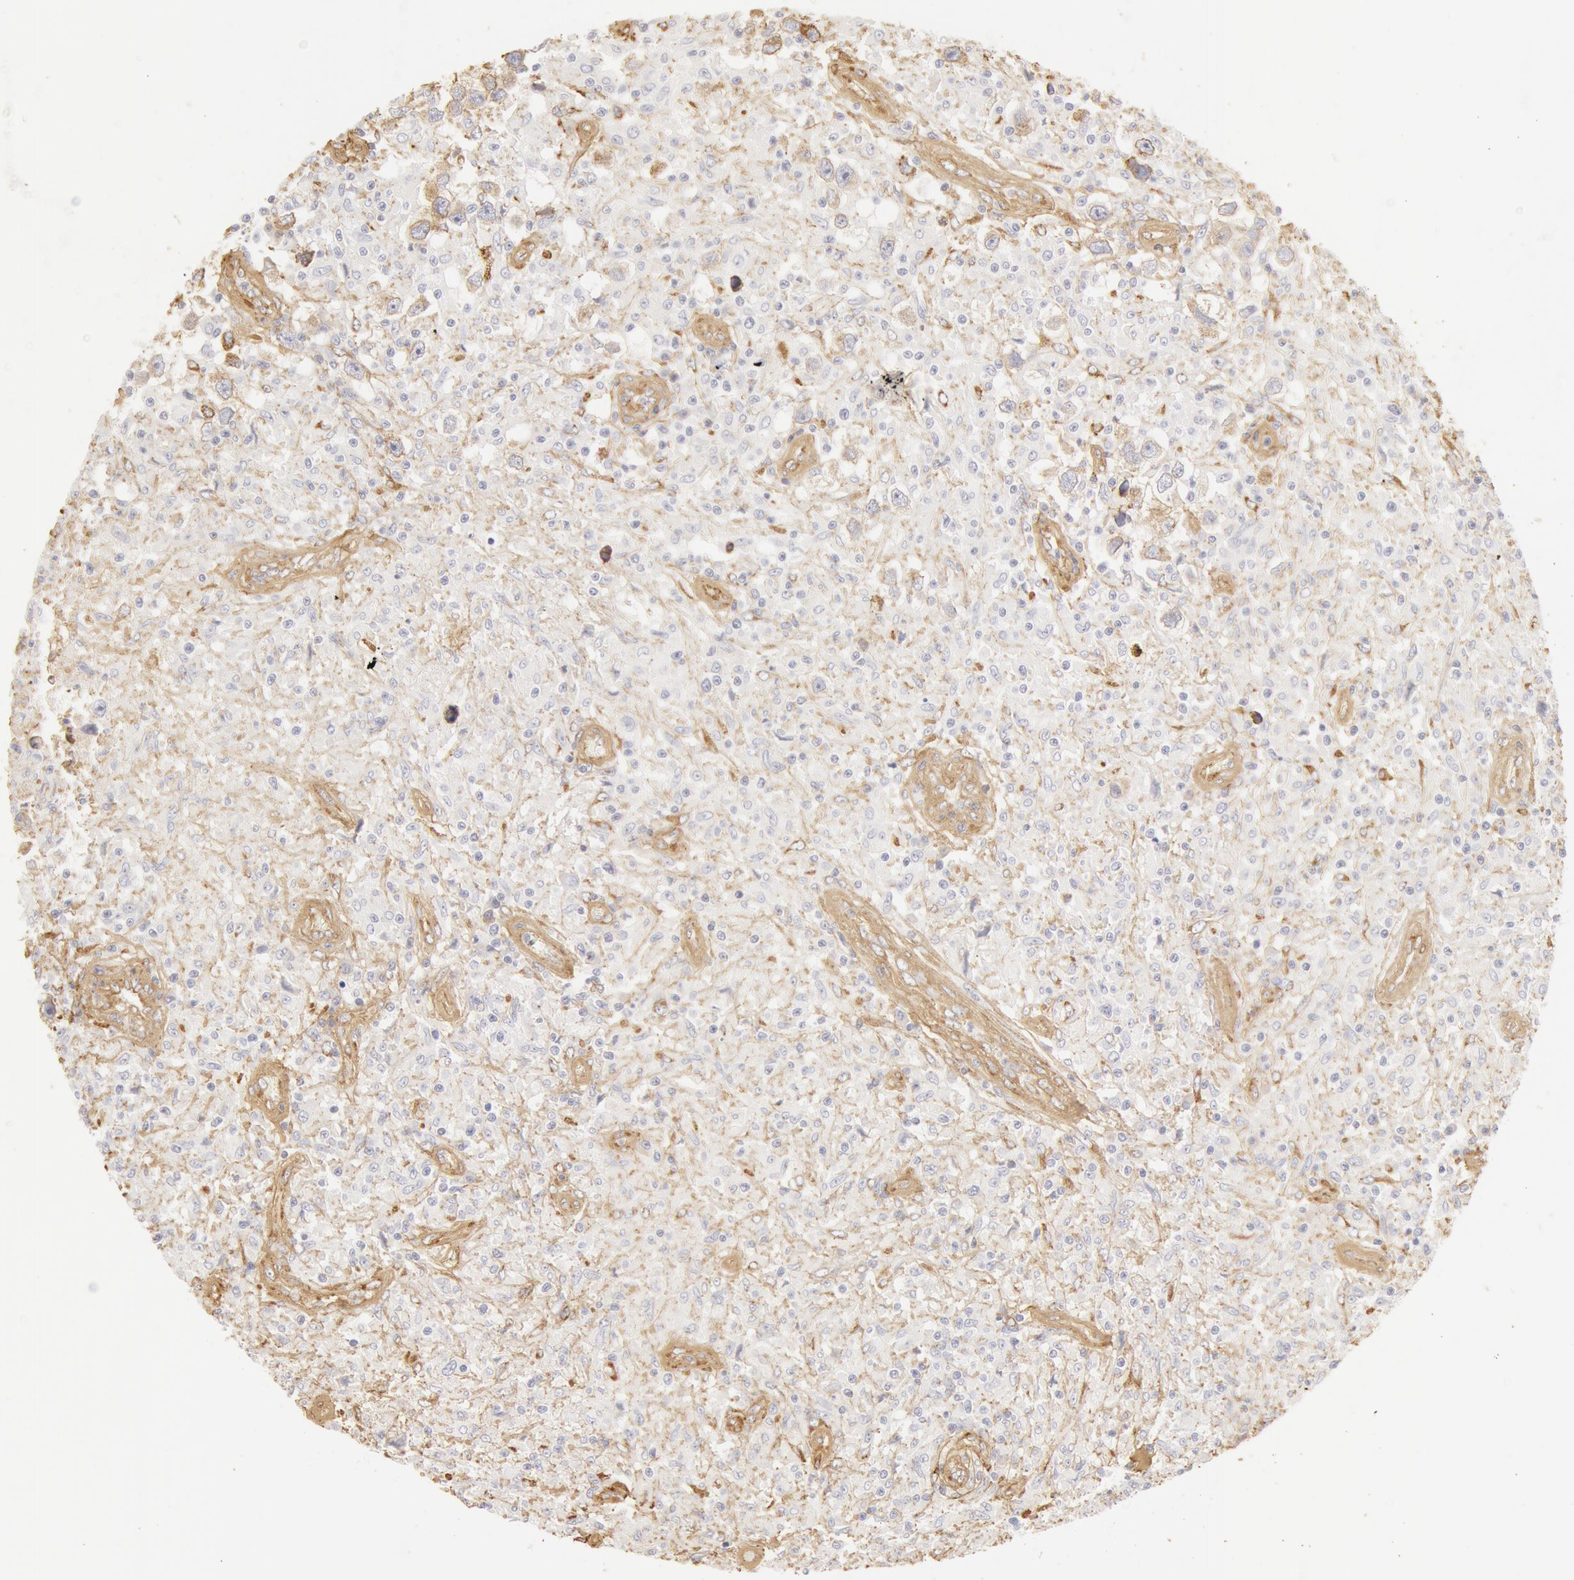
{"staining": {"intensity": "moderate", "quantity": "<25%", "location": "cytoplasmic/membranous"}, "tissue": "testis cancer", "cell_type": "Tumor cells", "image_type": "cancer", "snomed": [{"axis": "morphology", "description": "Seminoma, NOS"}, {"axis": "topography", "description": "Testis"}], "caption": "Testis seminoma stained with DAB (3,3'-diaminobenzidine) immunohistochemistry displays low levels of moderate cytoplasmic/membranous staining in about <25% of tumor cells.", "gene": "COL4A1", "patient": {"sex": "male", "age": 34}}